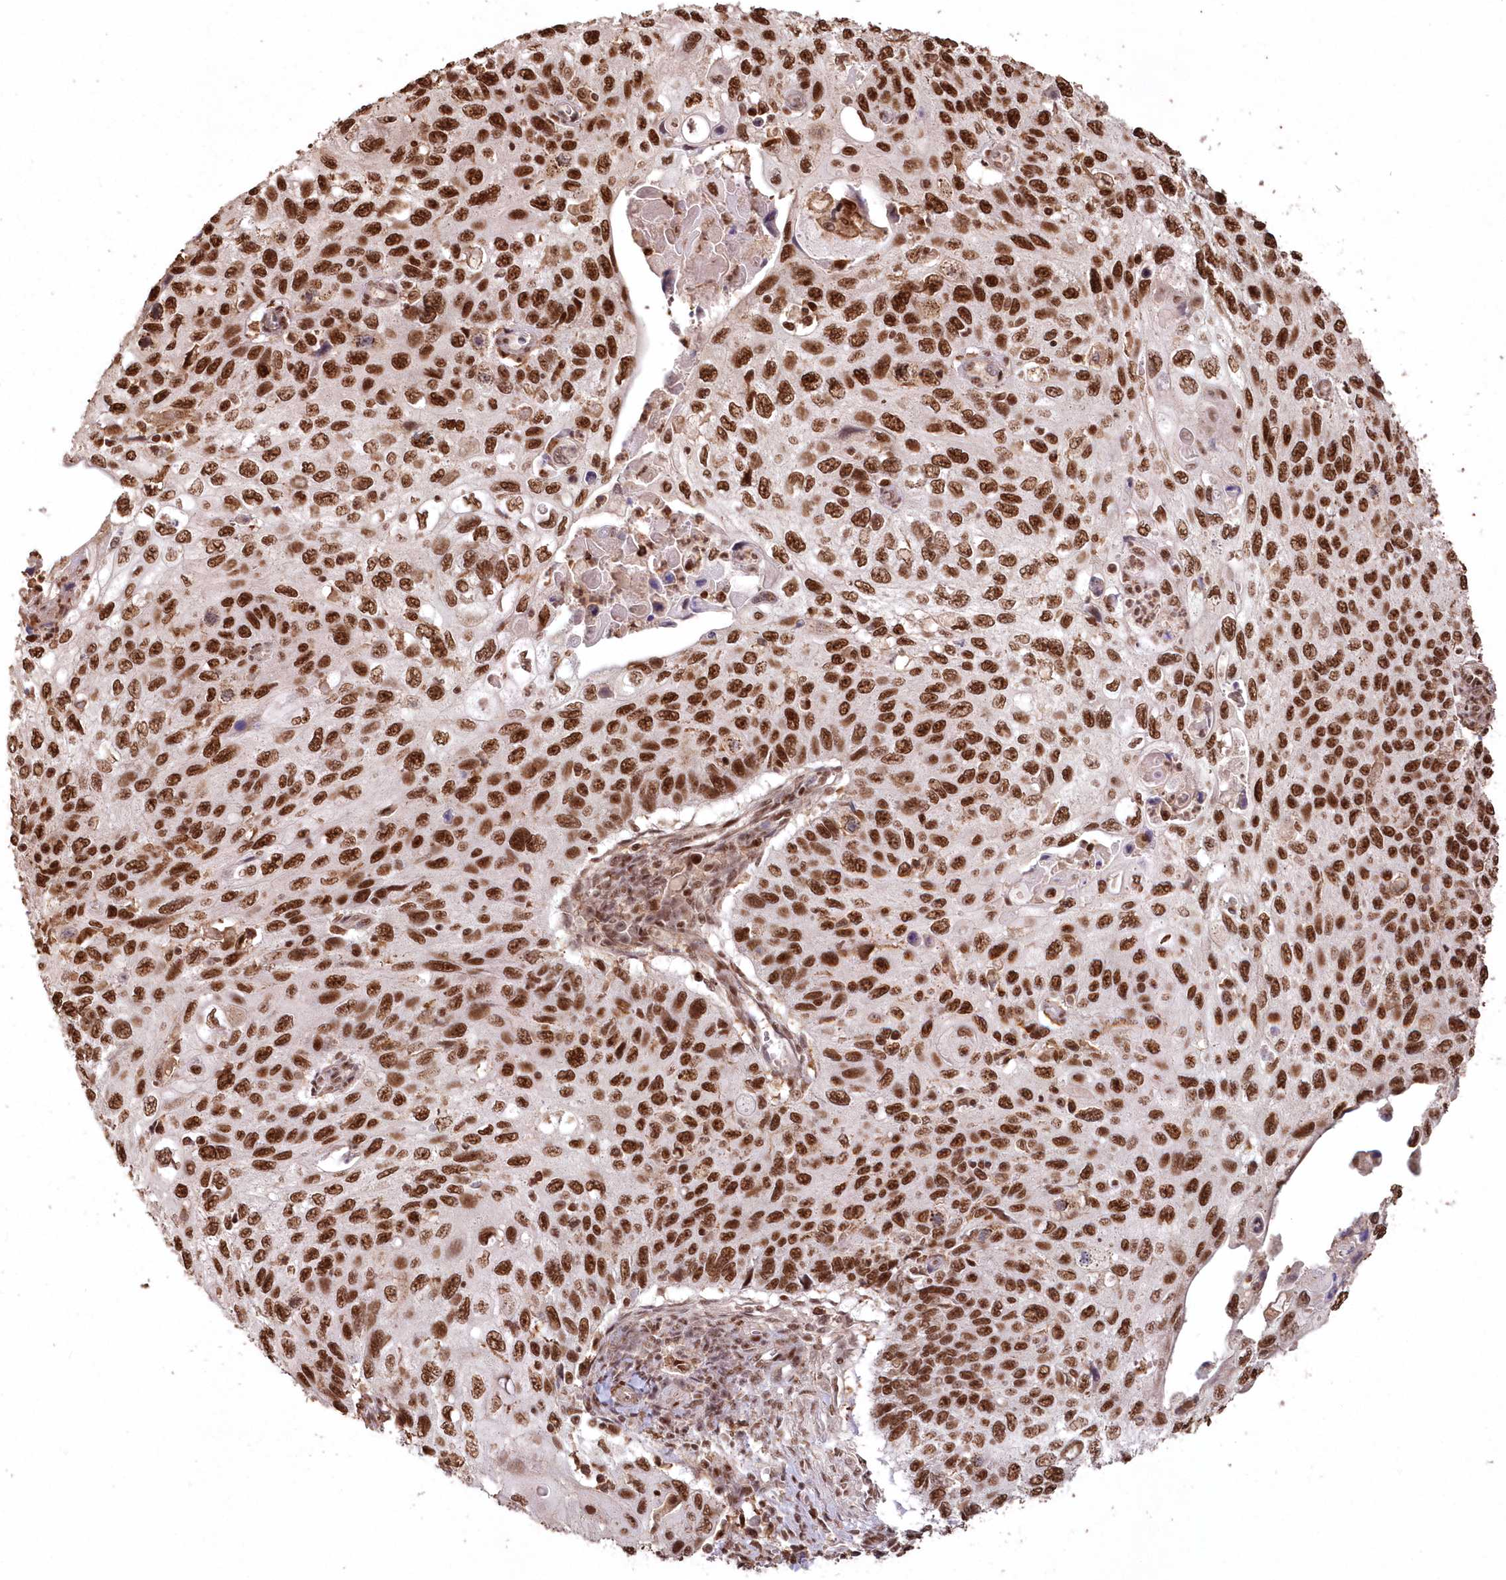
{"staining": {"intensity": "strong", "quantity": ">75%", "location": "nuclear"}, "tissue": "cervical cancer", "cell_type": "Tumor cells", "image_type": "cancer", "snomed": [{"axis": "morphology", "description": "Squamous cell carcinoma, NOS"}, {"axis": "topography", "description": "Cervix"}], "caption": "A high amount of strong nuclear positivity is appreciated in approximately >75% of tumor cells in cervical squamous cell carcinoma tissue.", "gene": "PDS5A", "patient": {"sex": "female", "age": 70}}